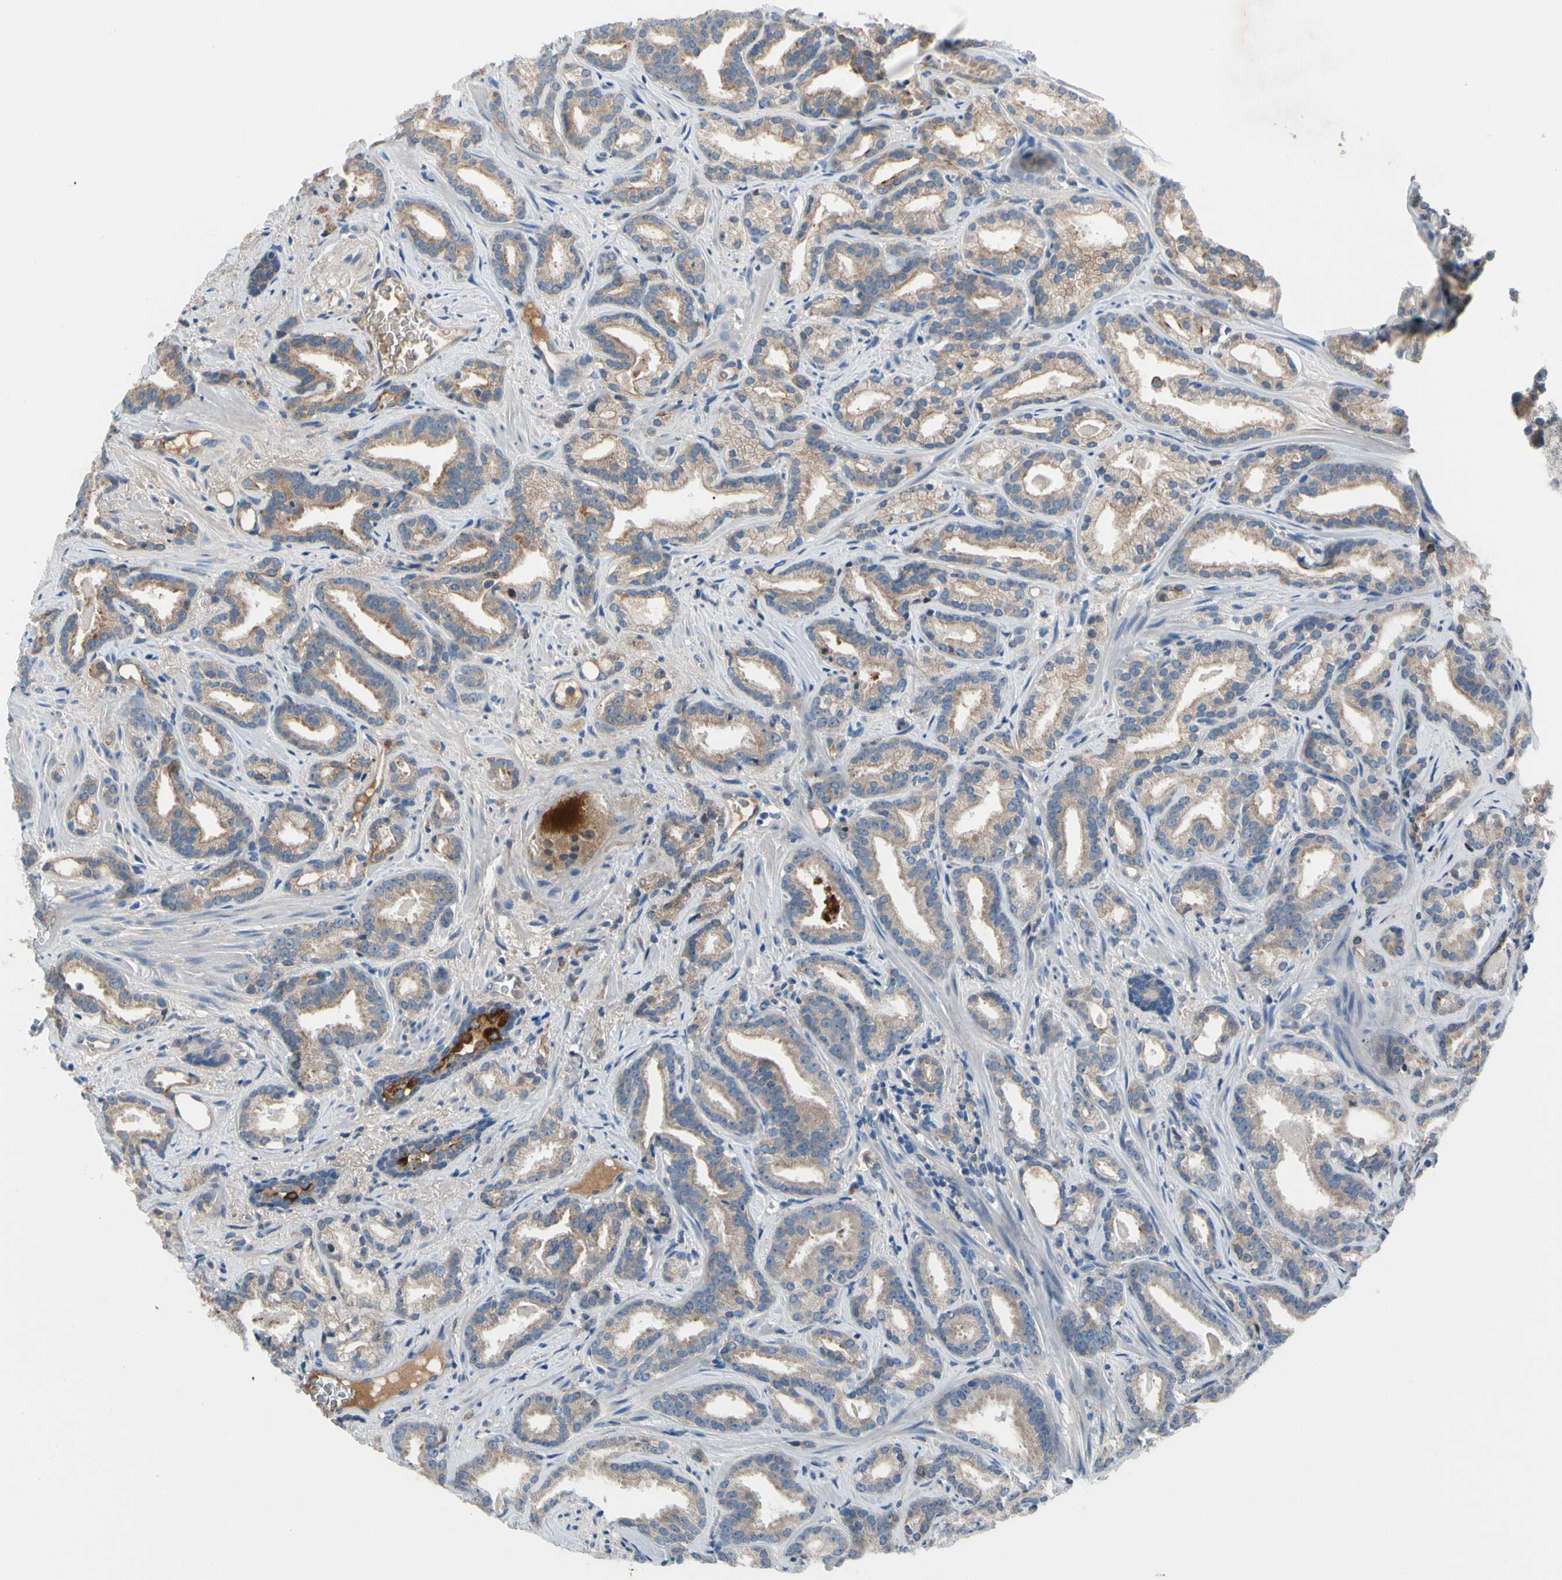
{"staining": {"intensity": "weak", "quantity": ">75%", "location": "cytoplasmic/membranous"}, "tissue": "prostate cancer", "cell_type": "Tumor cells", "image_type": "cancer", "snomed": [{"axis": "morphology", "description": "Adenocarcinoma, Low grade"}, {"axis": "topography", "description": "Prostate"}], "caption": "Immunohistochemistry (IHC) of prostate adenocarcinoma (low-grade) displays low levels of weak cytoplasmic/membranous staining in approximately >75% of tumor cells. The protein is shown in brown color, while the nuclei are stained blue.", "gene": "HJURP", "patient": {"sex": "male", "age": 63}}